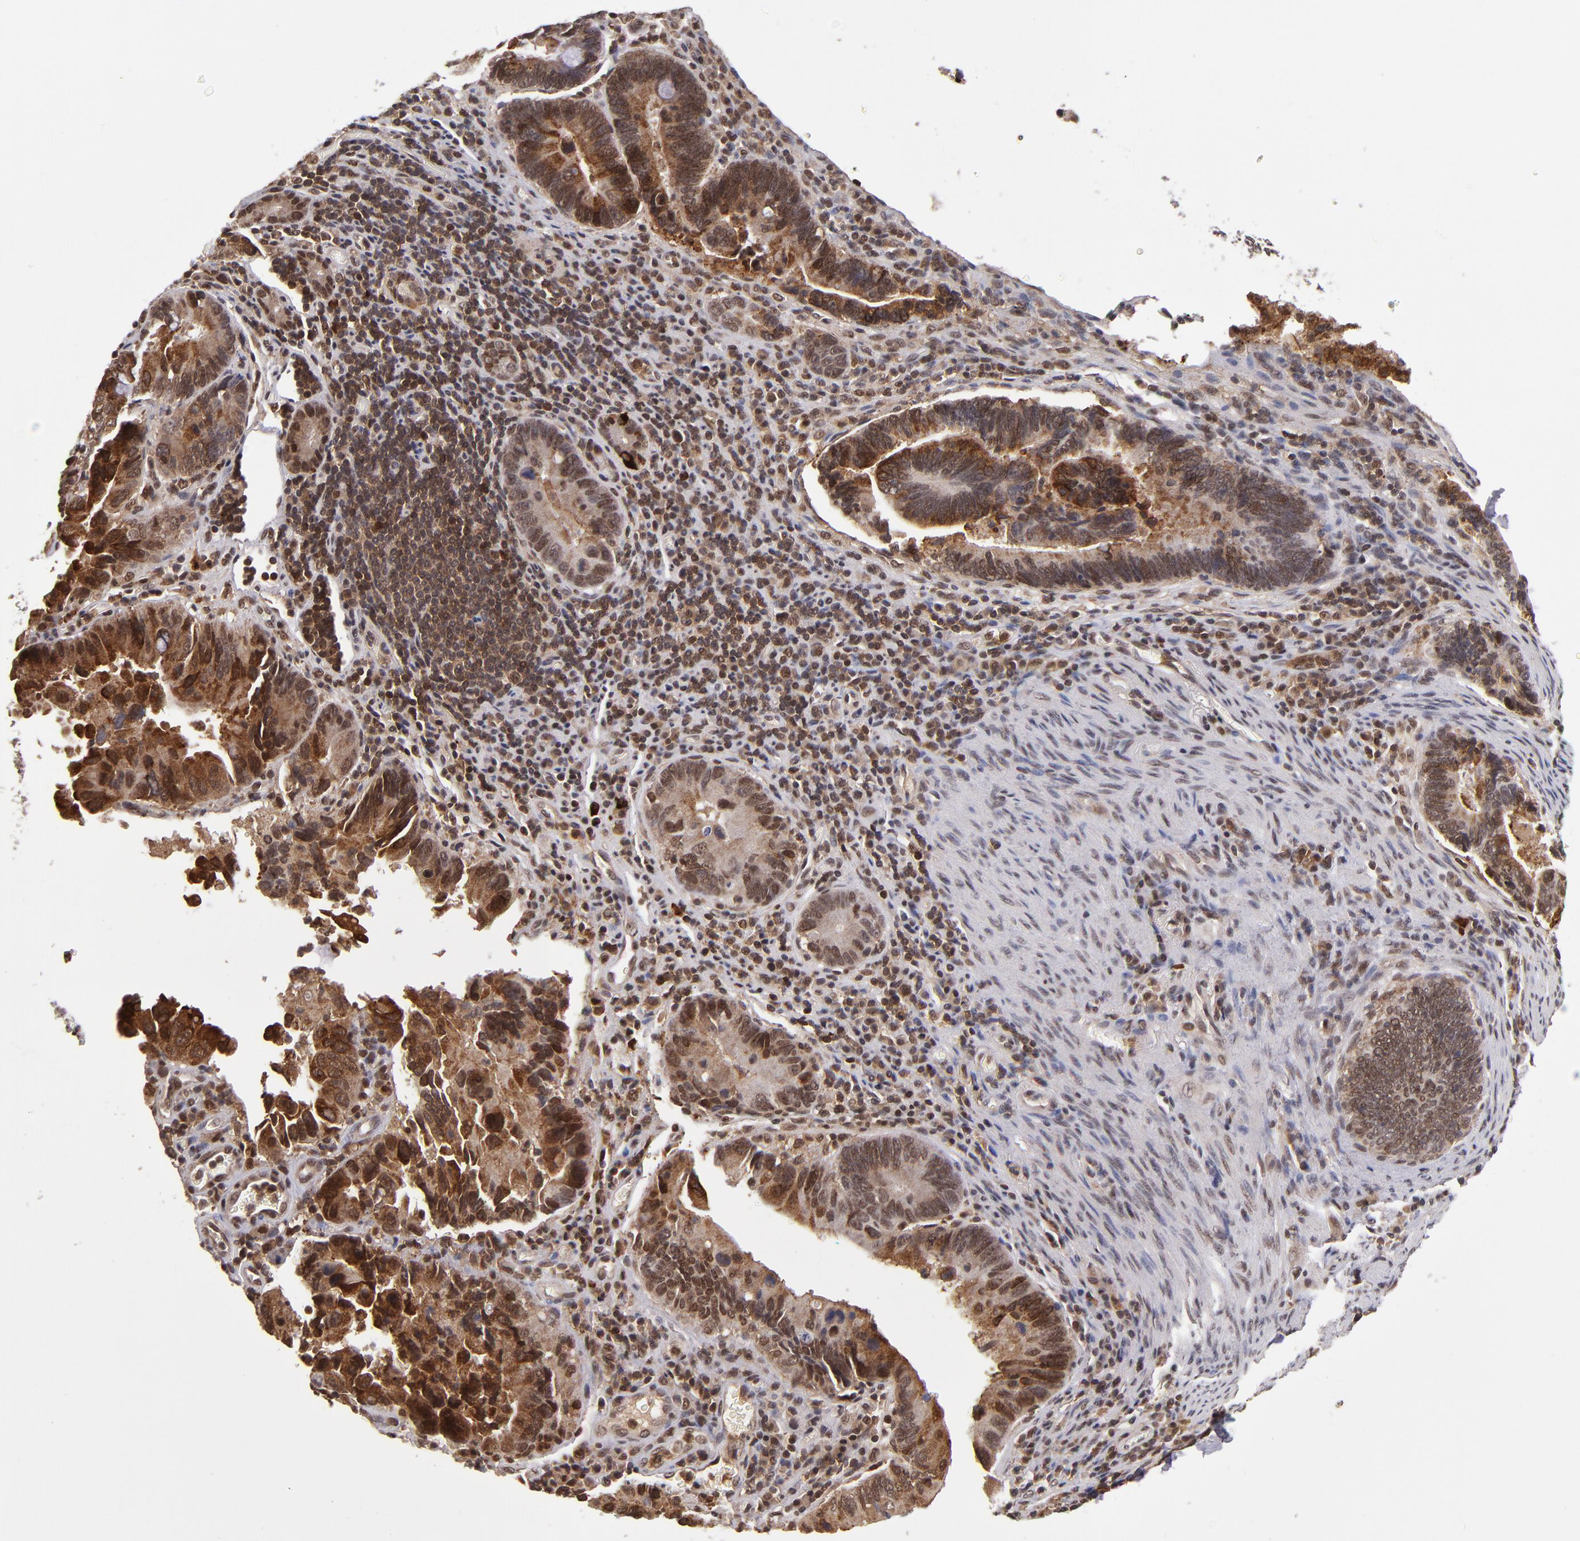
{"staining": {"intensity": "strong", "quantity": ">75%", "location": "cytoplasmic/membranous,nuclear"}, "tissue": "pancreatic cancer", "cell_type": "Tumor cells", "image_type": "cancer", "snomed": [{"axis": "morphology", "description": "Adenocarcinoma, NOS"}, {"axis": "topography", "description": "Pancreas"}], "caption": "Immunohistochemistry image of neoplastic tissue: human pancreatic cancer stained using immunohistochemistry (IHC) reveals high levels of strong protein expression localized specifically in the cytoplasmic/membranous and nuclear of tumor cells, appearing as a cytoplasmic/membranous and nuclear brown color.", "gene": "EP300", "patient": {"sex": "female", "age": 70}}